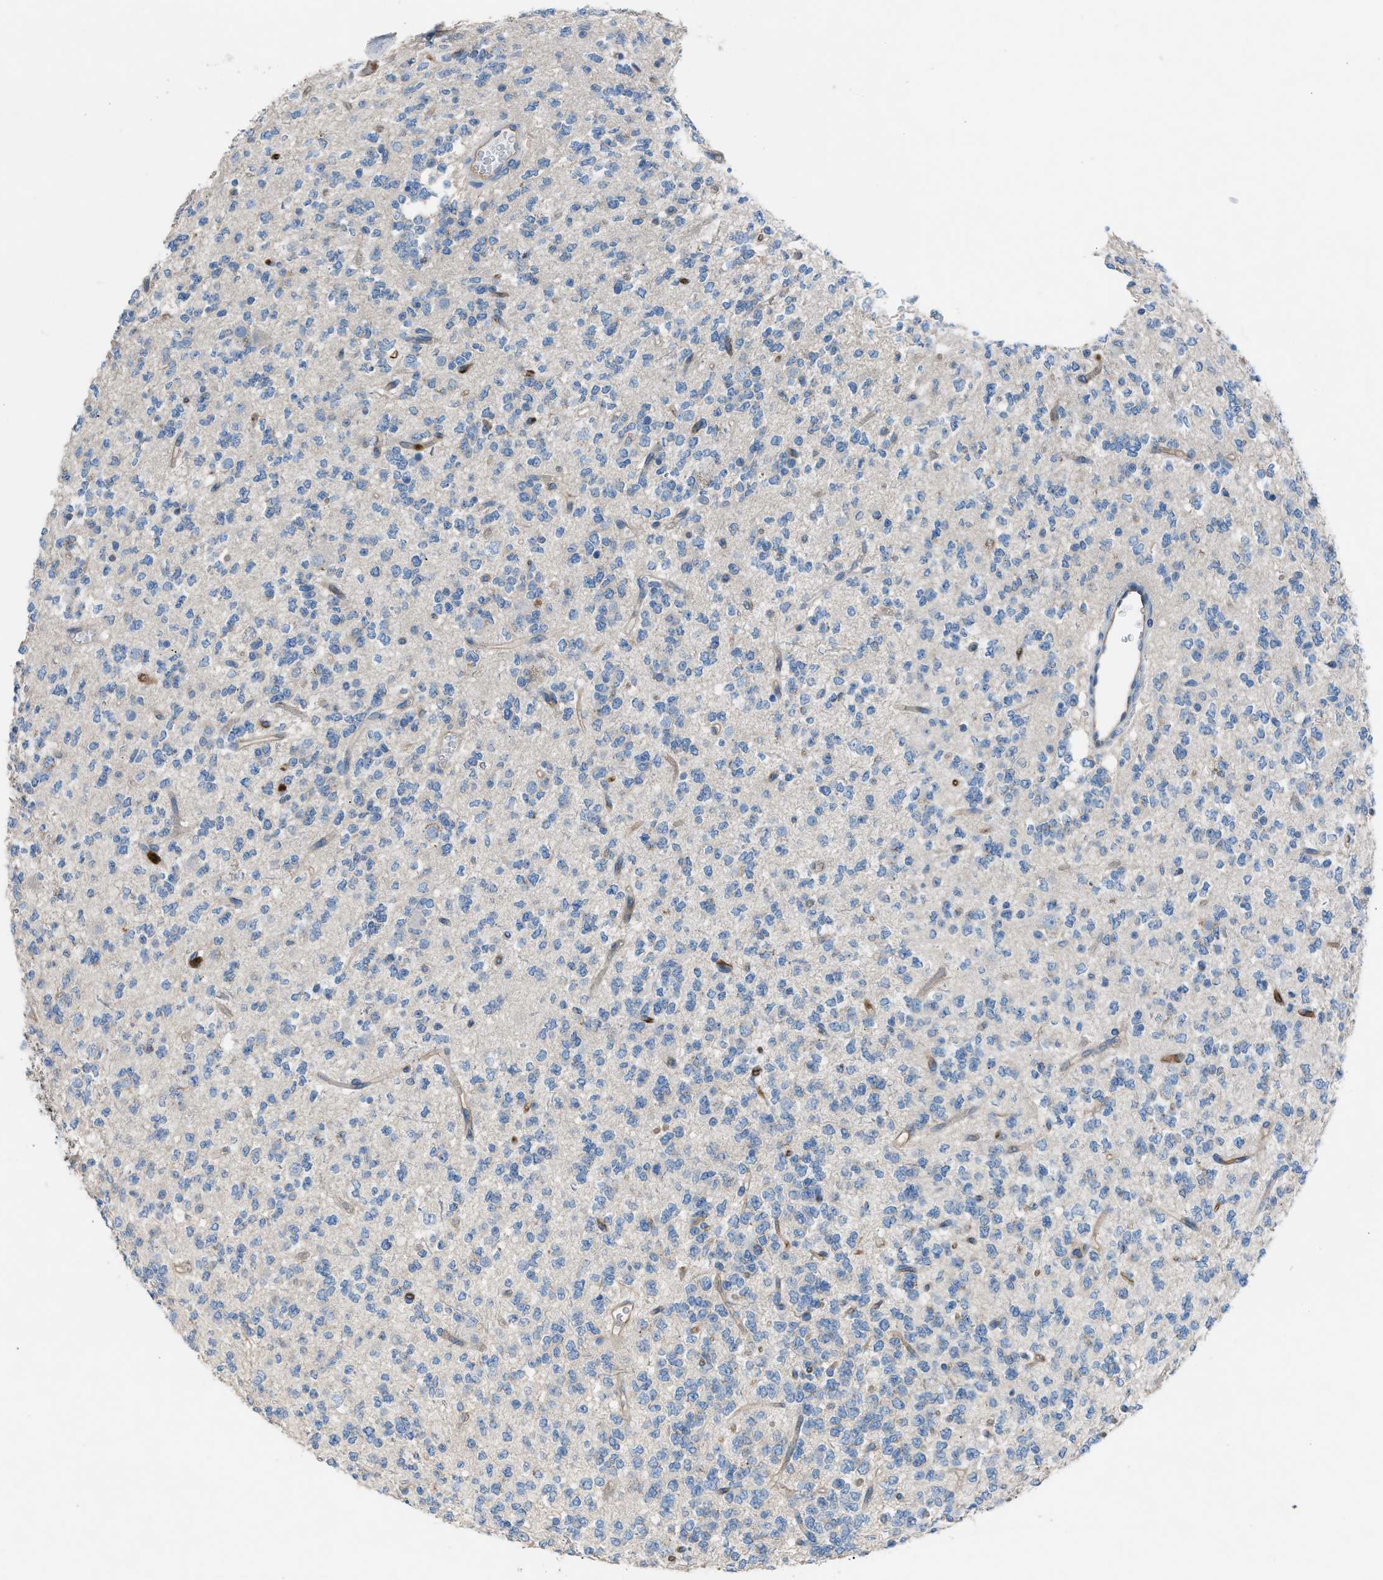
{"staining": {"intensity": "negative", "quantity": "none", "location": "none"}, "tissue": "glioma", "cell_type": "Tumor cells", "image_type": "cancer", "snomed": [{"axis": "morphology", "description": "Glioma, malignant, Low grade"}, {"axis": "topography", "description": "Brain"}], "caption": "Glioma was stained to show a protein in brown. There is no significant staining in tumor cells. The staining was performed using DAB (3,3'-diaminobenzidine) to visualize the protein expression in brown, while the nuclei were stained in blue with hematoxylin (Magnification: 20x).", "gene": "DYSF", "patient": {"sex": "male", "age": 38}}